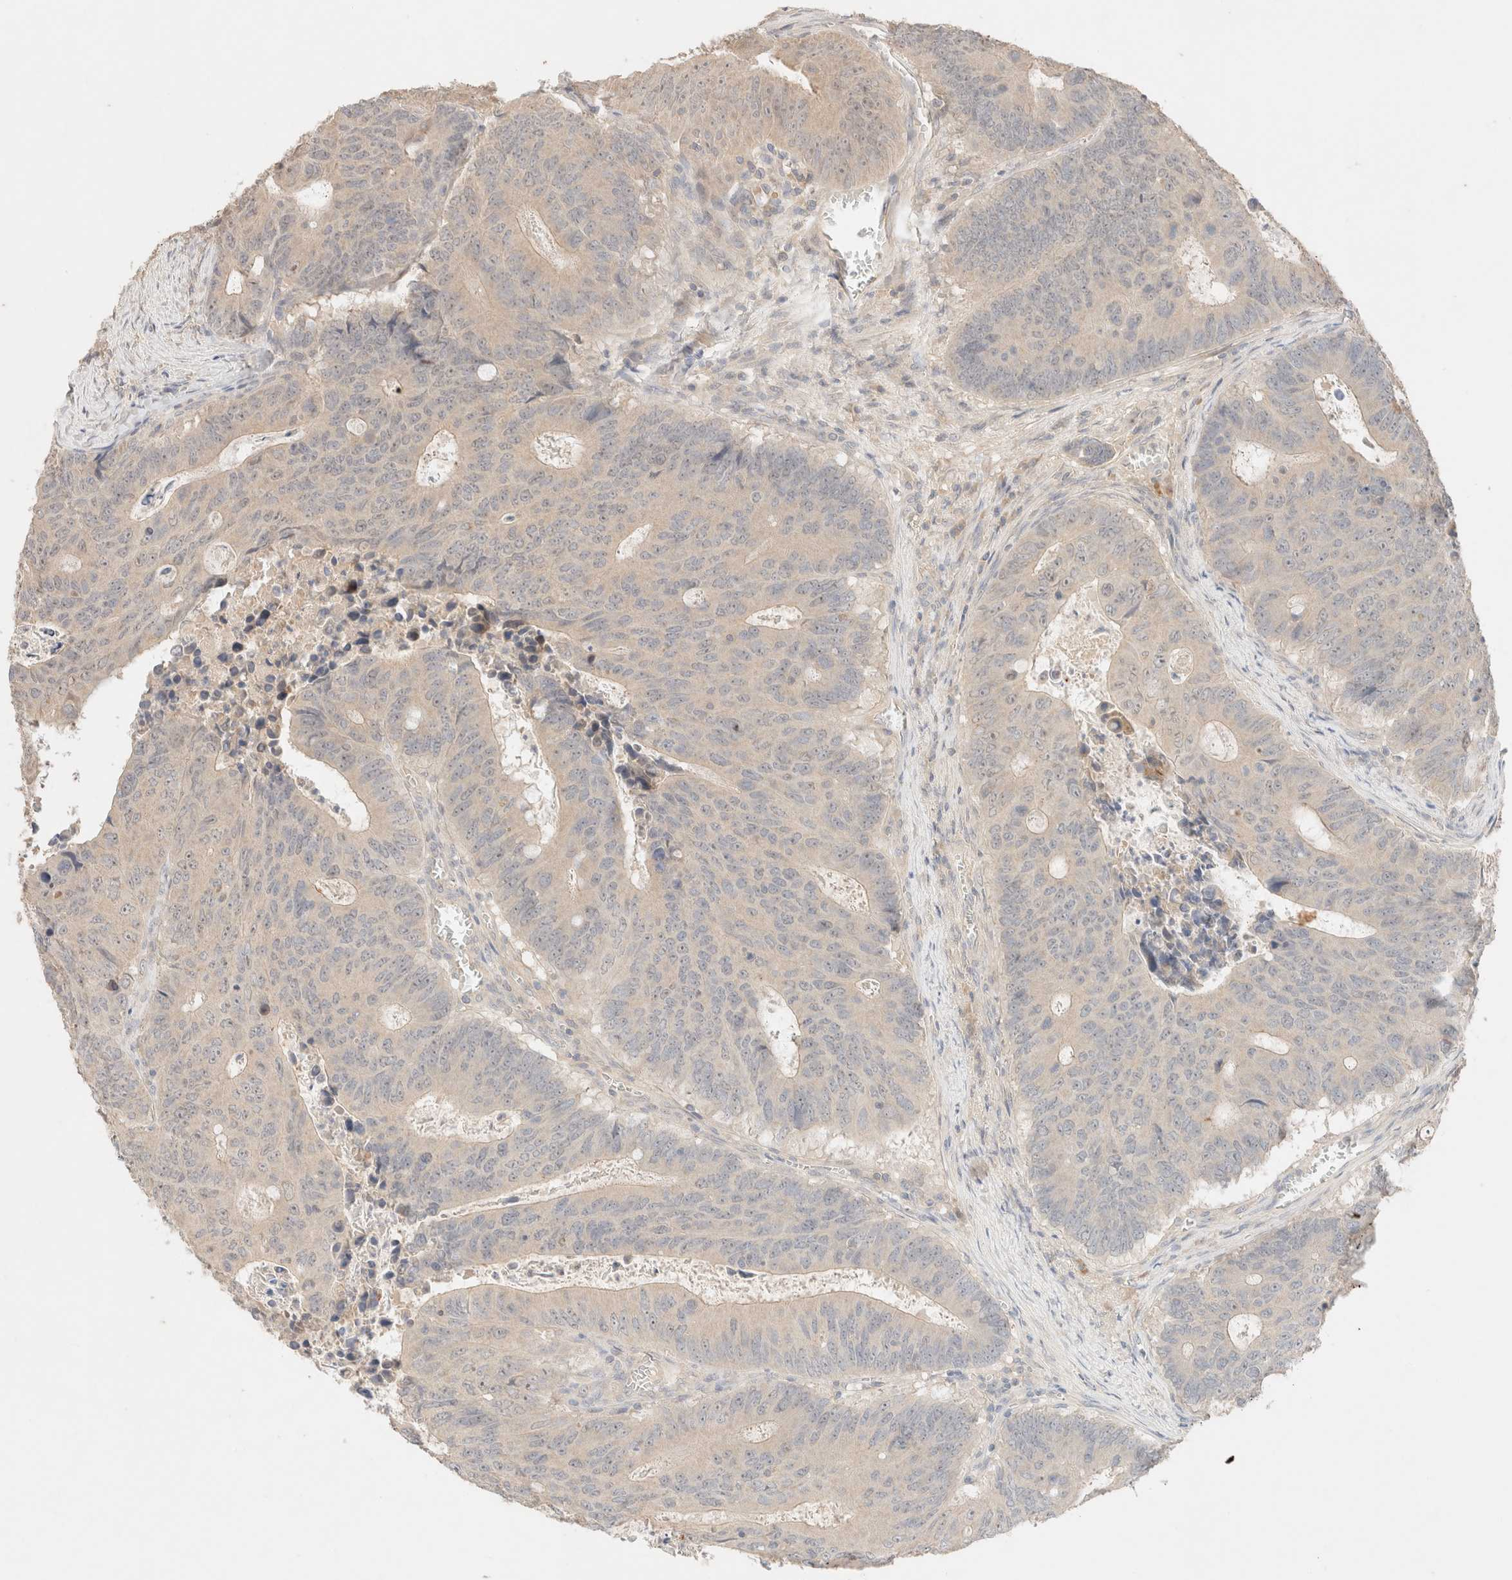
{"staining": {"intensity": "negative", "quantity": "none", "location": "none"}, "tissue": "colorectal cancer", "cell_type": "Tumor cells", "image_type": "cancer", "snomed": [{"axis": "morphology", "description": "Adenocarcinoma, NOS"}, {"axis": "topography", "description": "Colon"}], "caption": "High power microscopy image of an IHC image of adenocarcinoma (colorectal), revealing no significant expression in tumor cells.", "gene": "SARM1", "patient": {"sex": "male", "age": 87}}